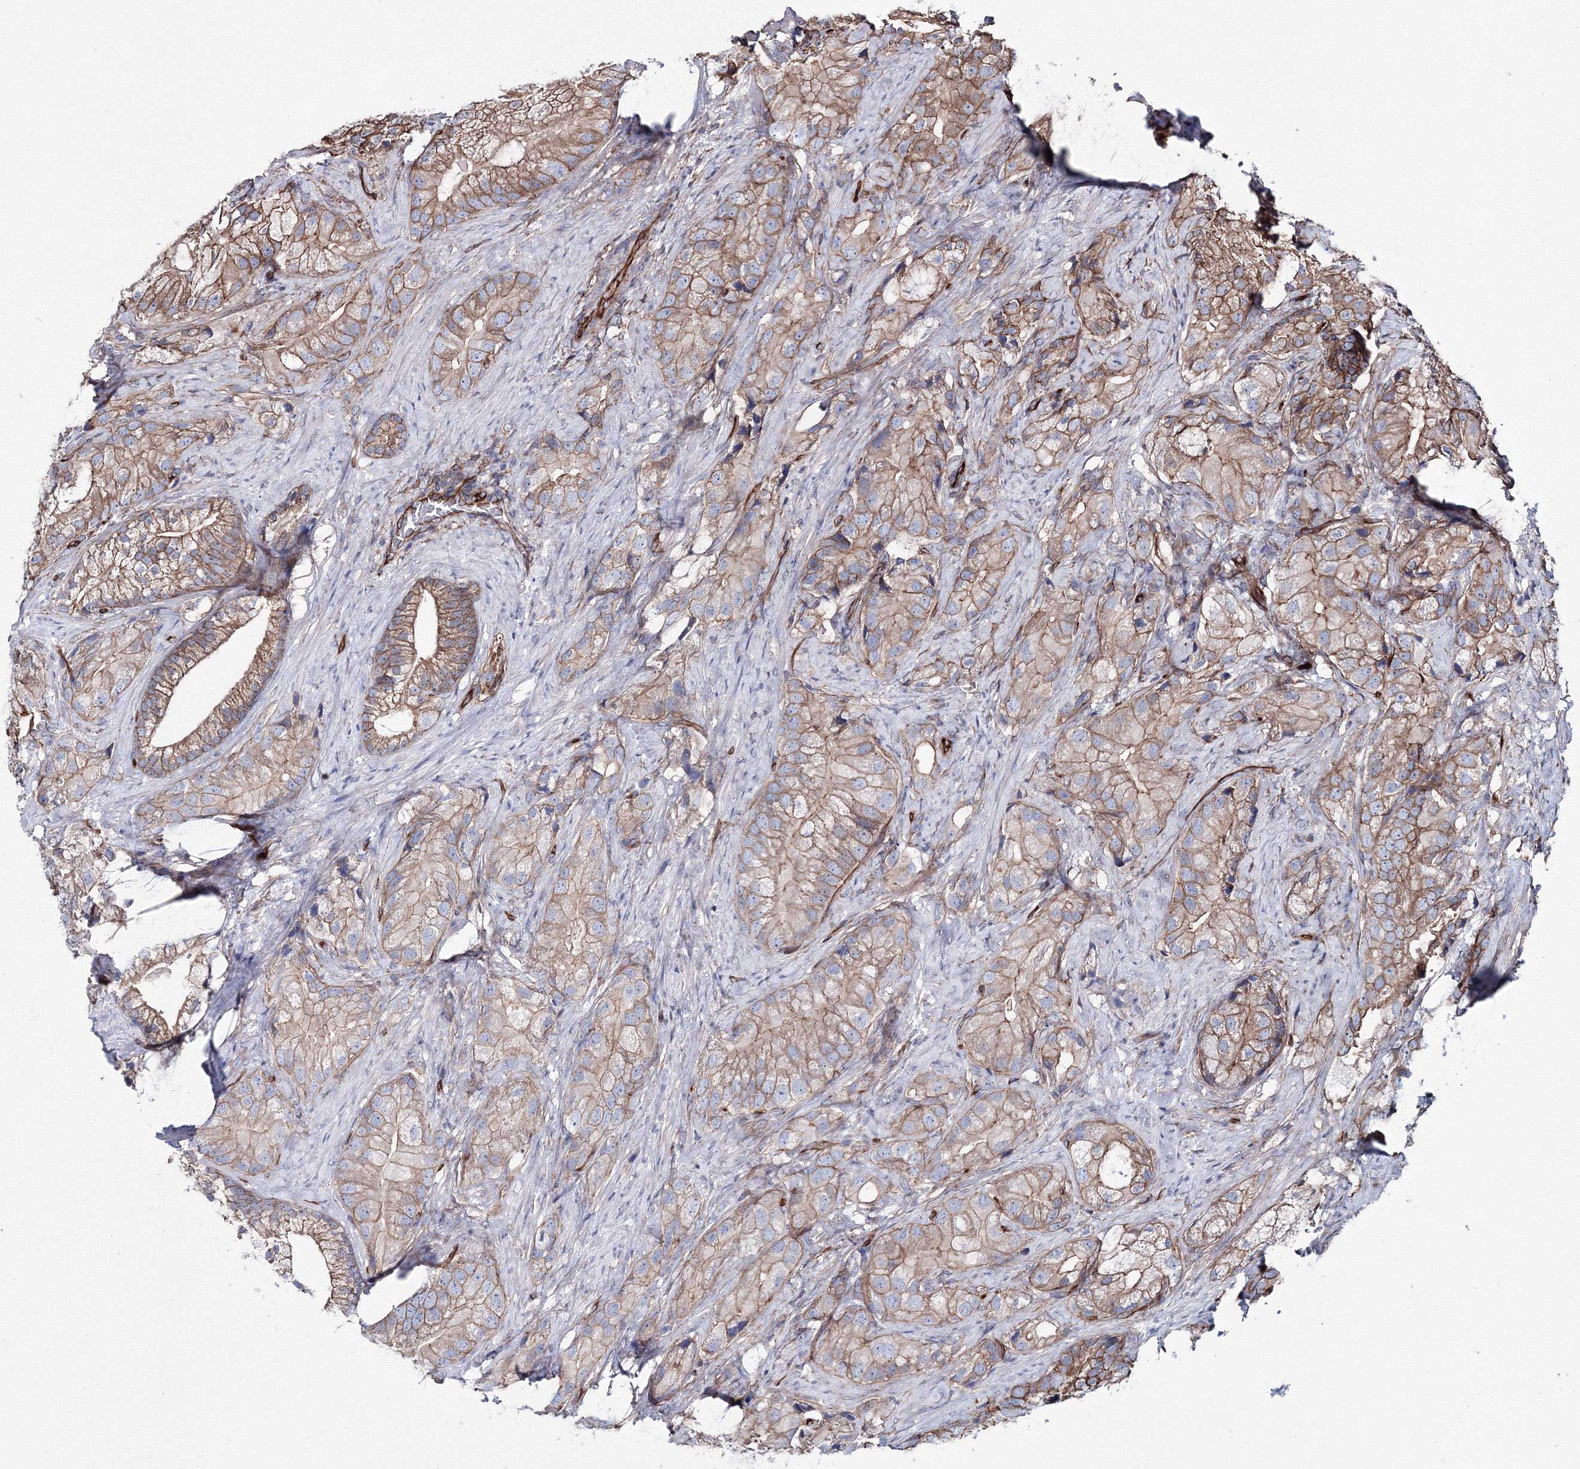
{"staining": {"intensity": "moderate", "quantity": ">75%", "location": "cytoplasmic/membranous"}, "tissue": "prostate cancer", "cell_type": "Tumor cells", "image_type": "cancer", "snomed": [{"axis": "morphology", "description": "Adenocarcinoma, Low grade"}, {"axis": "topography", "description": "Prostate"}], "caption": "Prostate cancer stained with a protein marker reveals moderate staining in tumor cells.", "gene": "ANKRD37", "patient": {"sex": "male", "age": 71}}